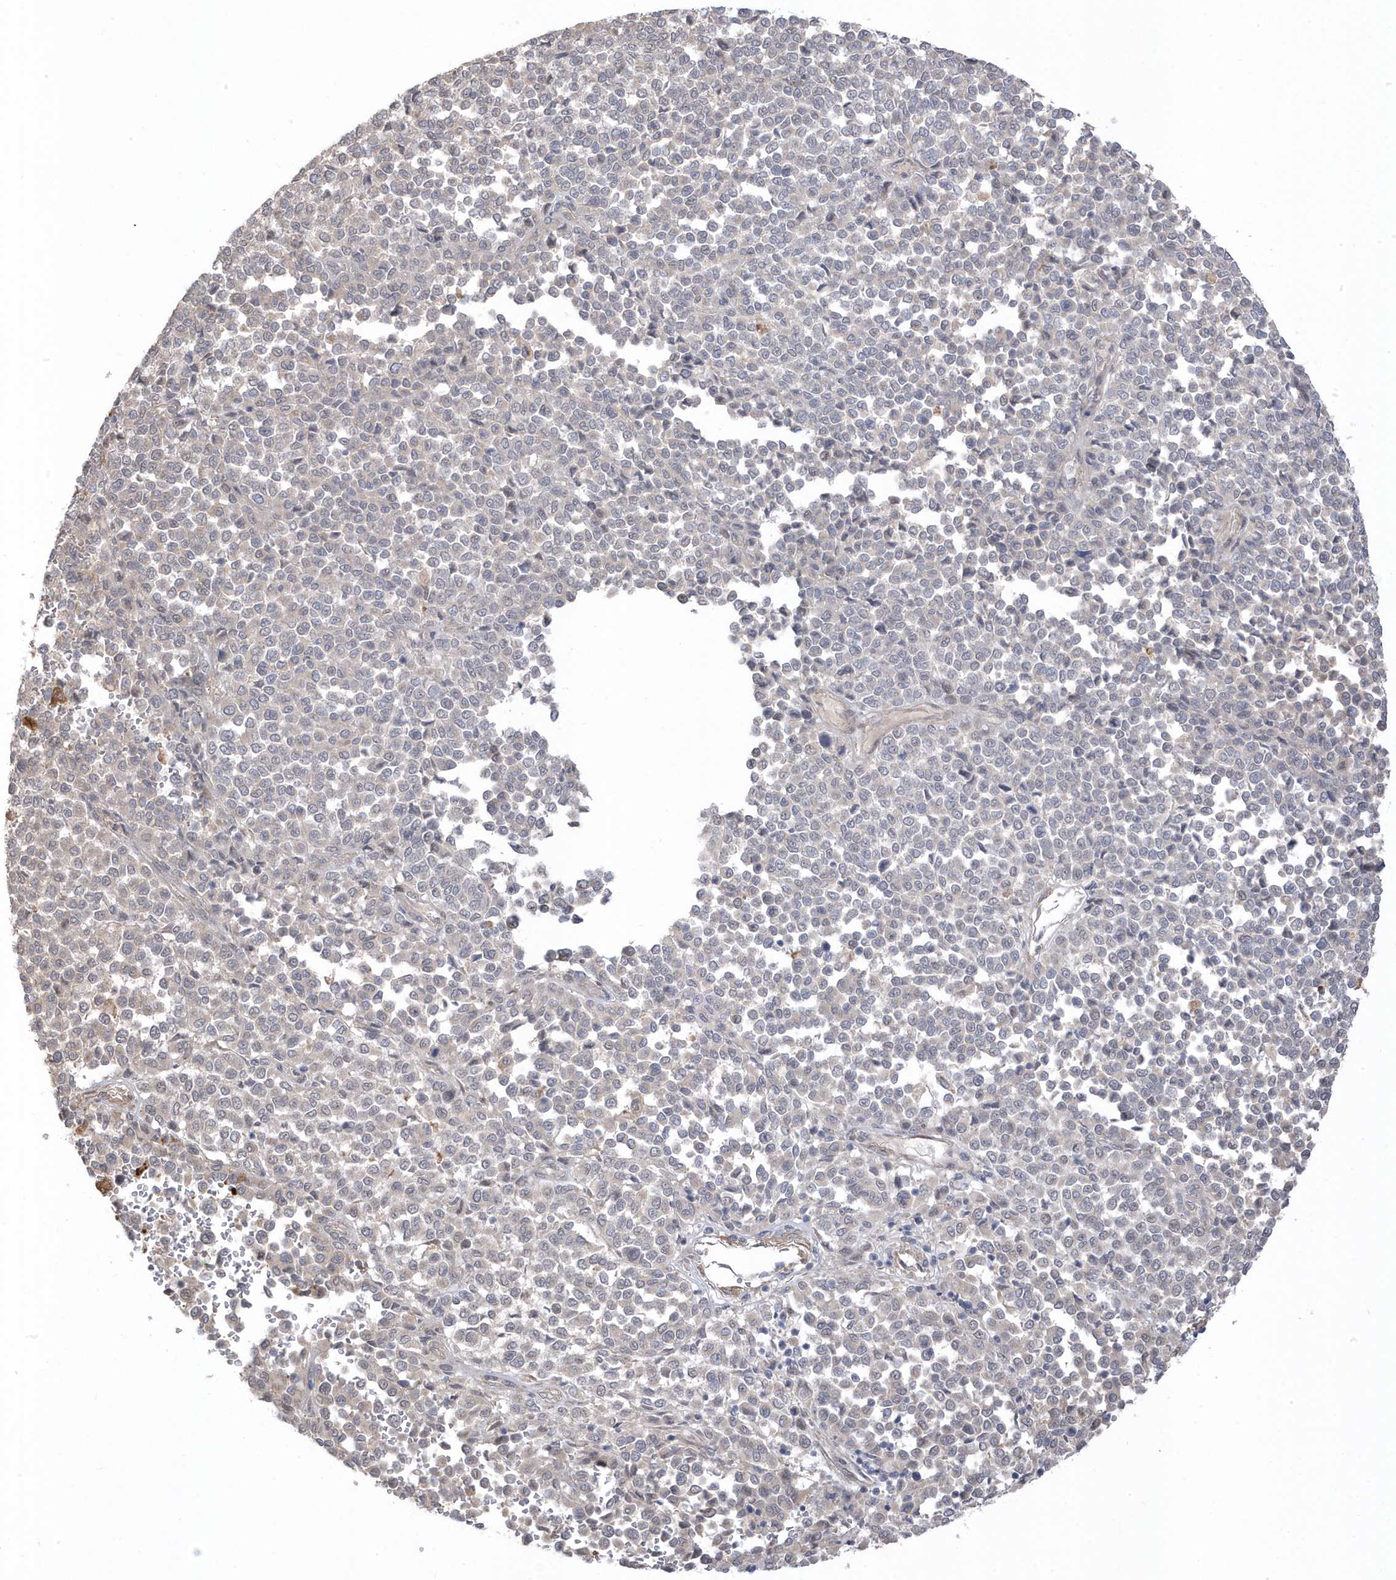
{"staining": {"intensity": "negative", "quantity": "none", "location": "none"}, "tissue": "melanoma", "cell_type": "Tumor cells", "image_type": "cancer", "snomed": [{"axis": "morphology", "description": "Malignant melanoma, Metastatic site"}, {"axis": "topography", "description": "Pancreas"}], "caption": "Melanoma stained for a protein using immunohistochemistry (IHC) shows no expression tumor cells.", "gene": "GTPBP6", "patient": {"sex": "female", "age": 30}}